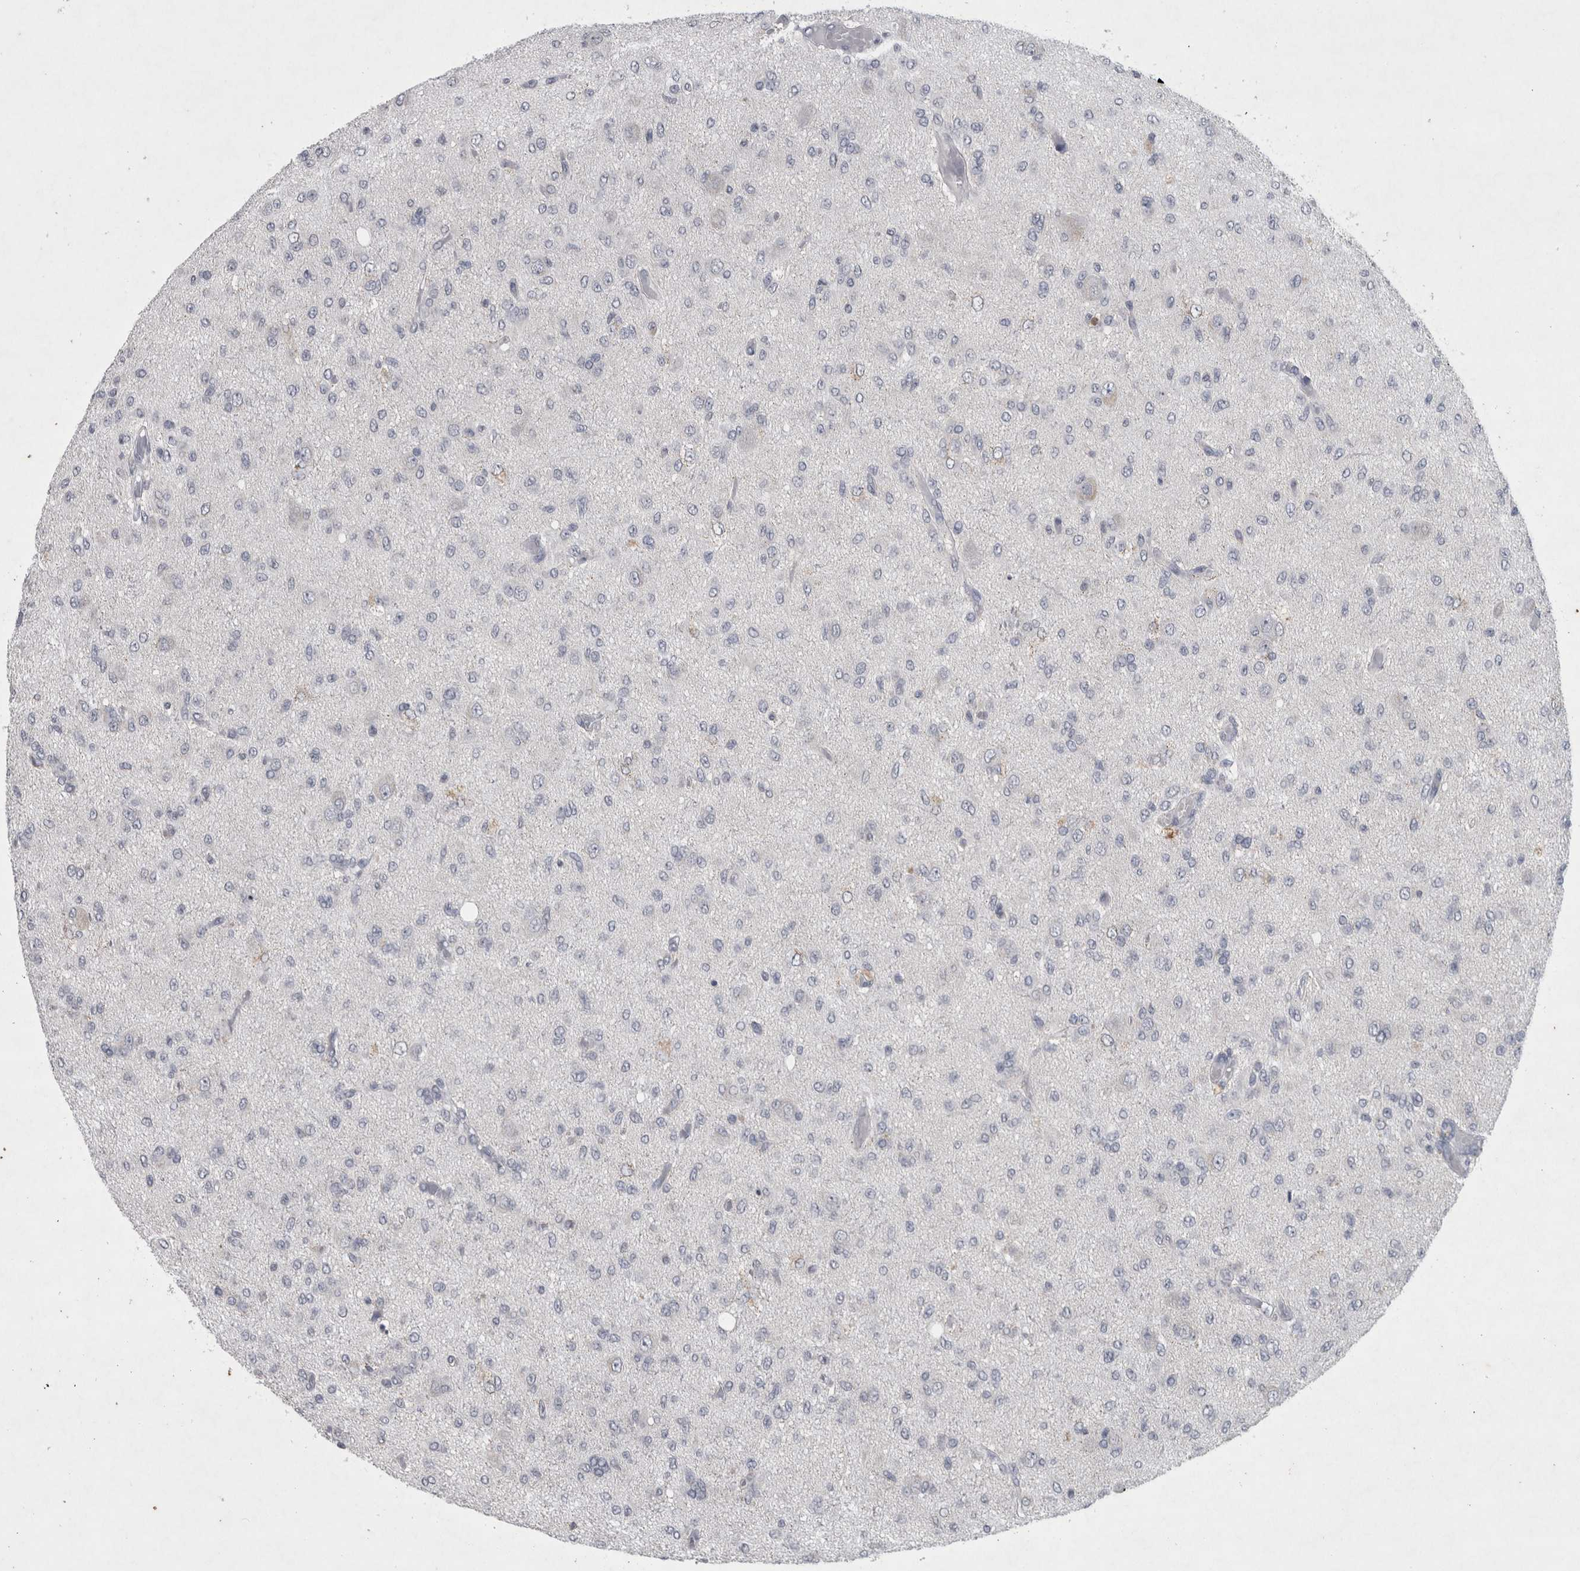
{"staining": {"intensity": "negative", "quantity": "none", "location": "none"}, "tissue": "glioma", "cell_type": "Tumor cells", "image_type": "cancer", "snomed": [{"axis": "morphology", "description": "Glioma, malignant, High grade"}, {"axis": "topography", "description": "Brain"}], "caption": "A micrograph of human glioma is negative for staining in tumor cells.", "gene": "WNT7A", "patient": {"sex": "female", "age": 59}}